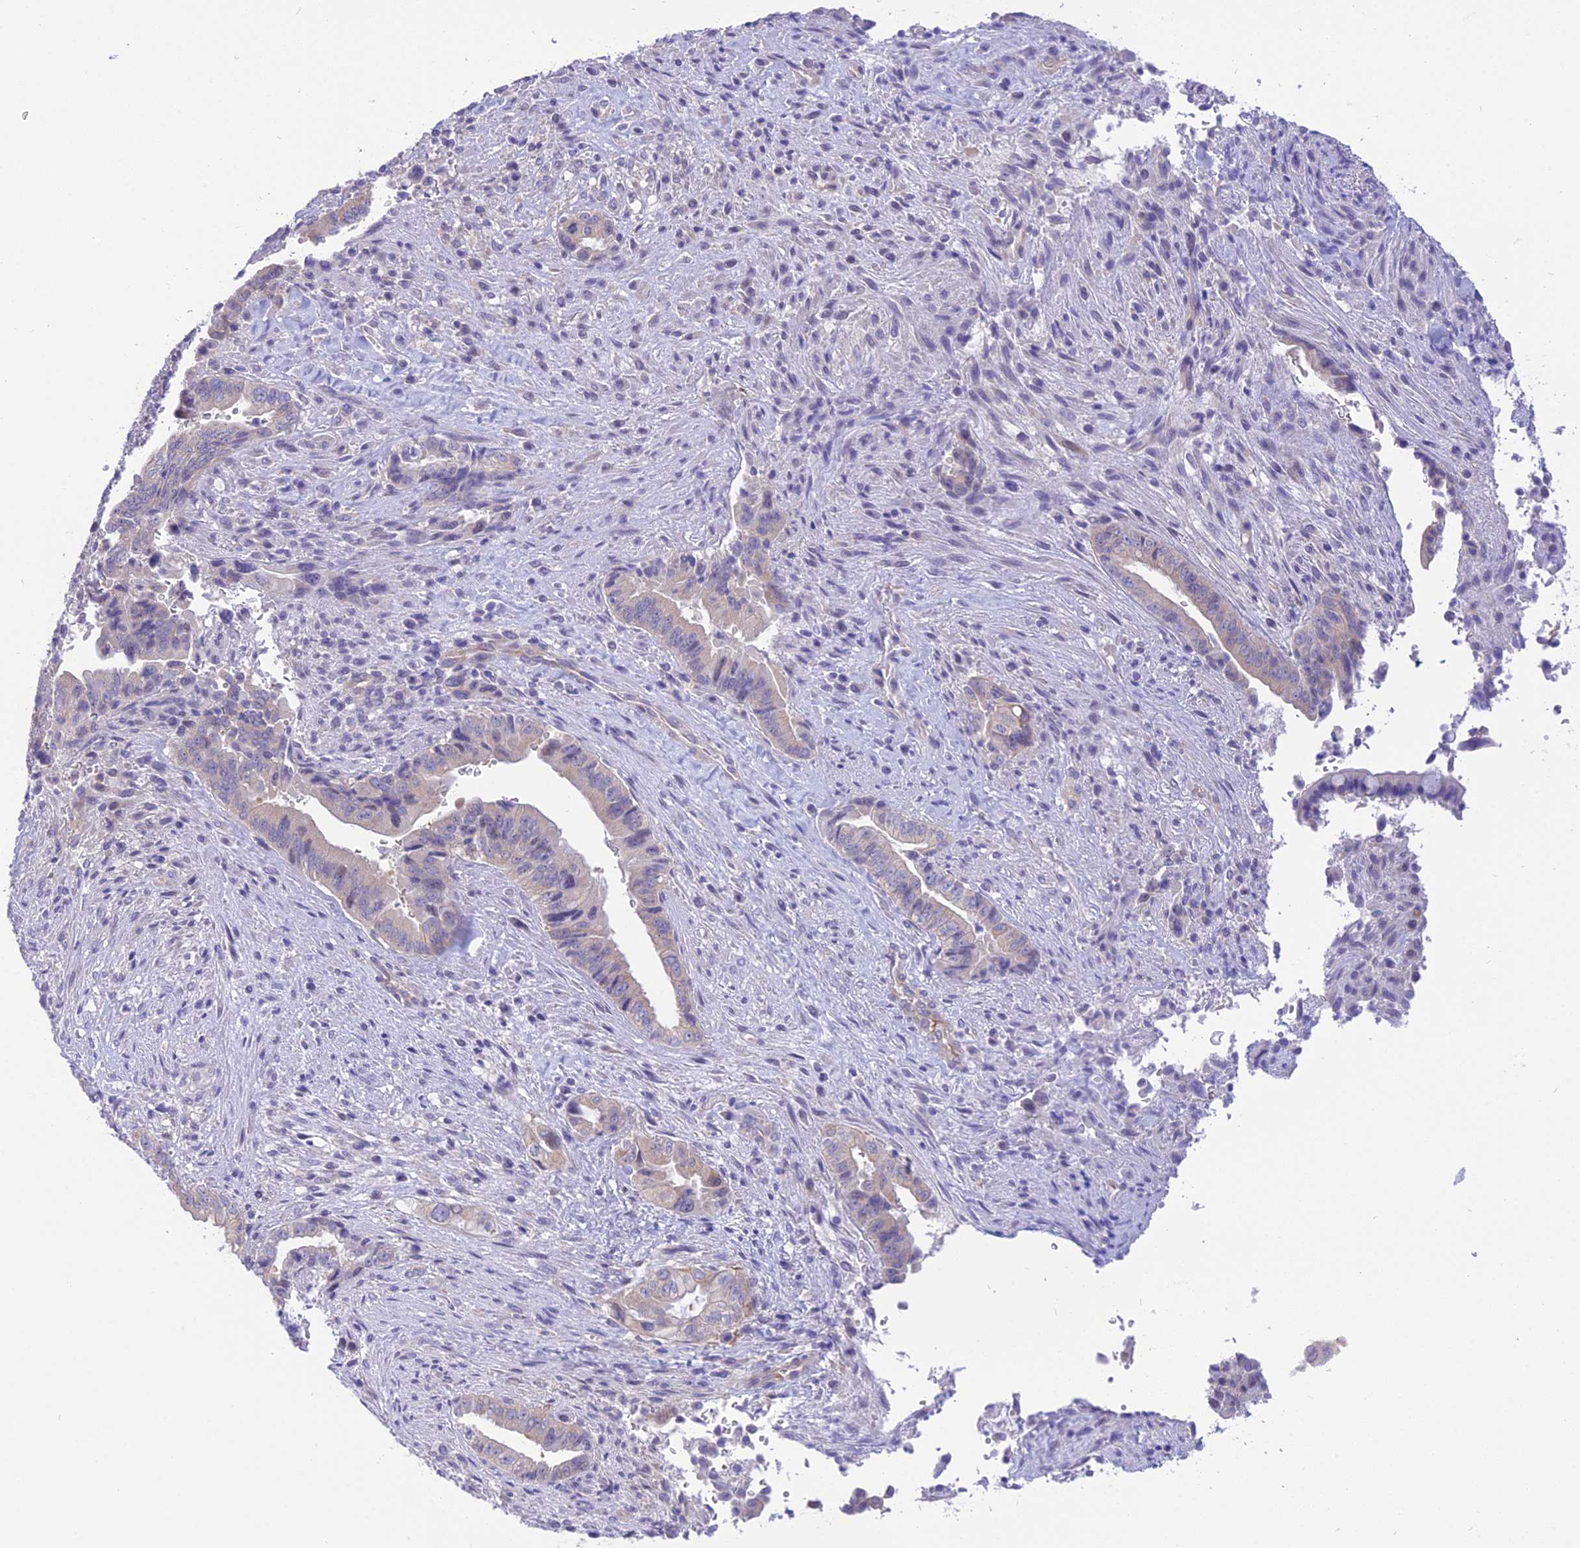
{"staining": {"intensity": "weak", "quantity": "<25%", "location": "cytoplasmic/membranous"}, "tissue": "pancreatic cancer", "cell_type": "Tumor cells", "image_type": "cancer", "snomed": [{"axis": "morphology", "description": "Adenocarcinoma, NOS"}, {"axis": "topography", "description": "Pancreas"}], "caption": "There is no significant staining in tumor cells of pancreatic cancer.", "gene": "DCAF16", "patient": {"sex": "male", "age": 70}}